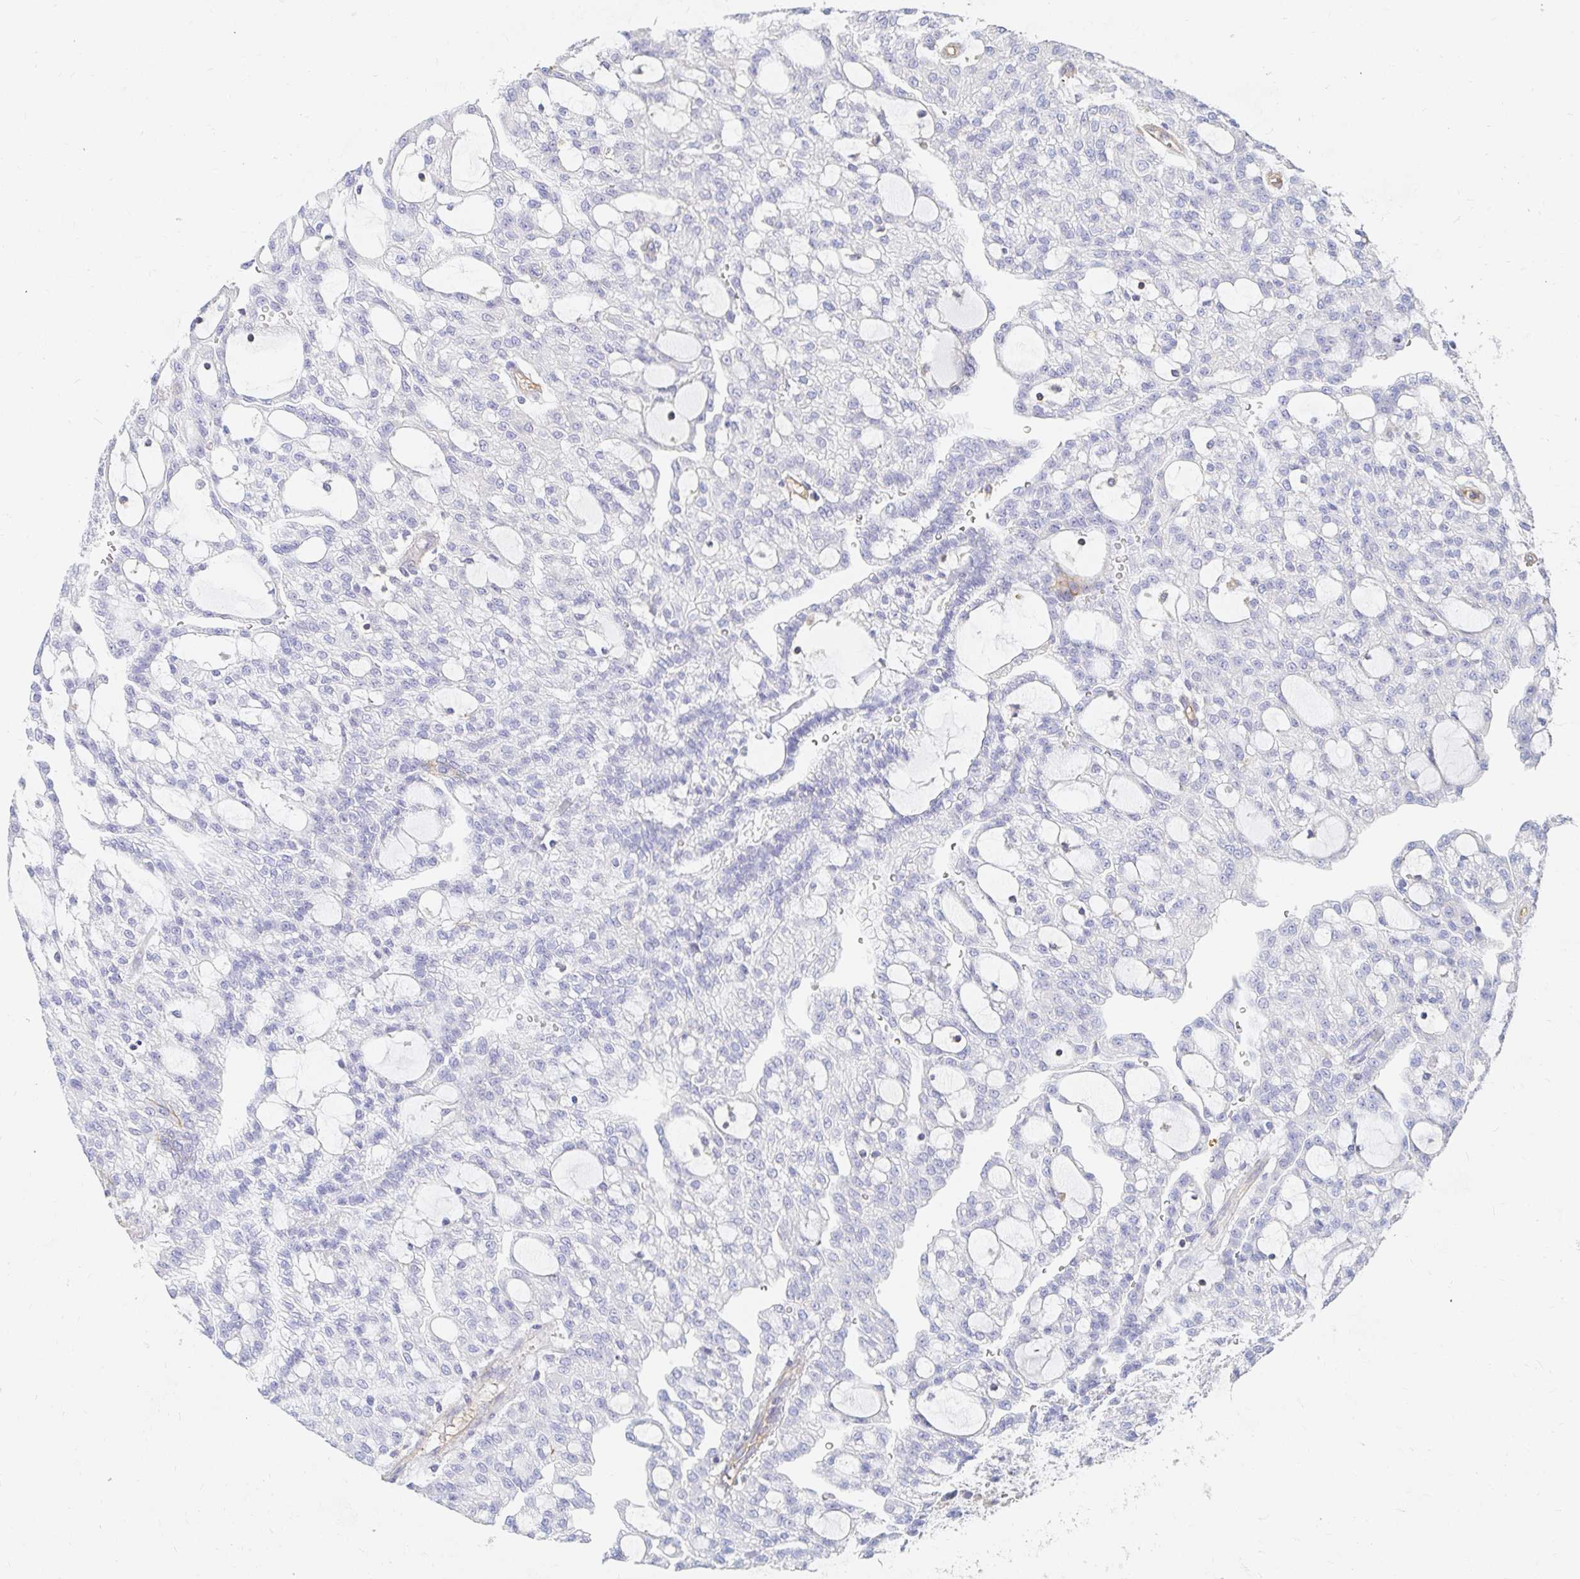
{"staining": {"intensity": "negative", "quantity": "none", "location": "none"}, "tissue": "renal cancer", "cell_type": "Tumor cells", "image_type": "cancer", "snomed": [{"axis": "morphology", "description": "Adenocarcinoma, NOS"}, {"axis": "topography", "description": "Kidney"}], "caption": "An image of renal cancer (adenocarcinoma) stained for a protein displays no brown staining in tumor cells.", "gene": "TSPAN19", "patient": {"sex": "male", "age": 63}}